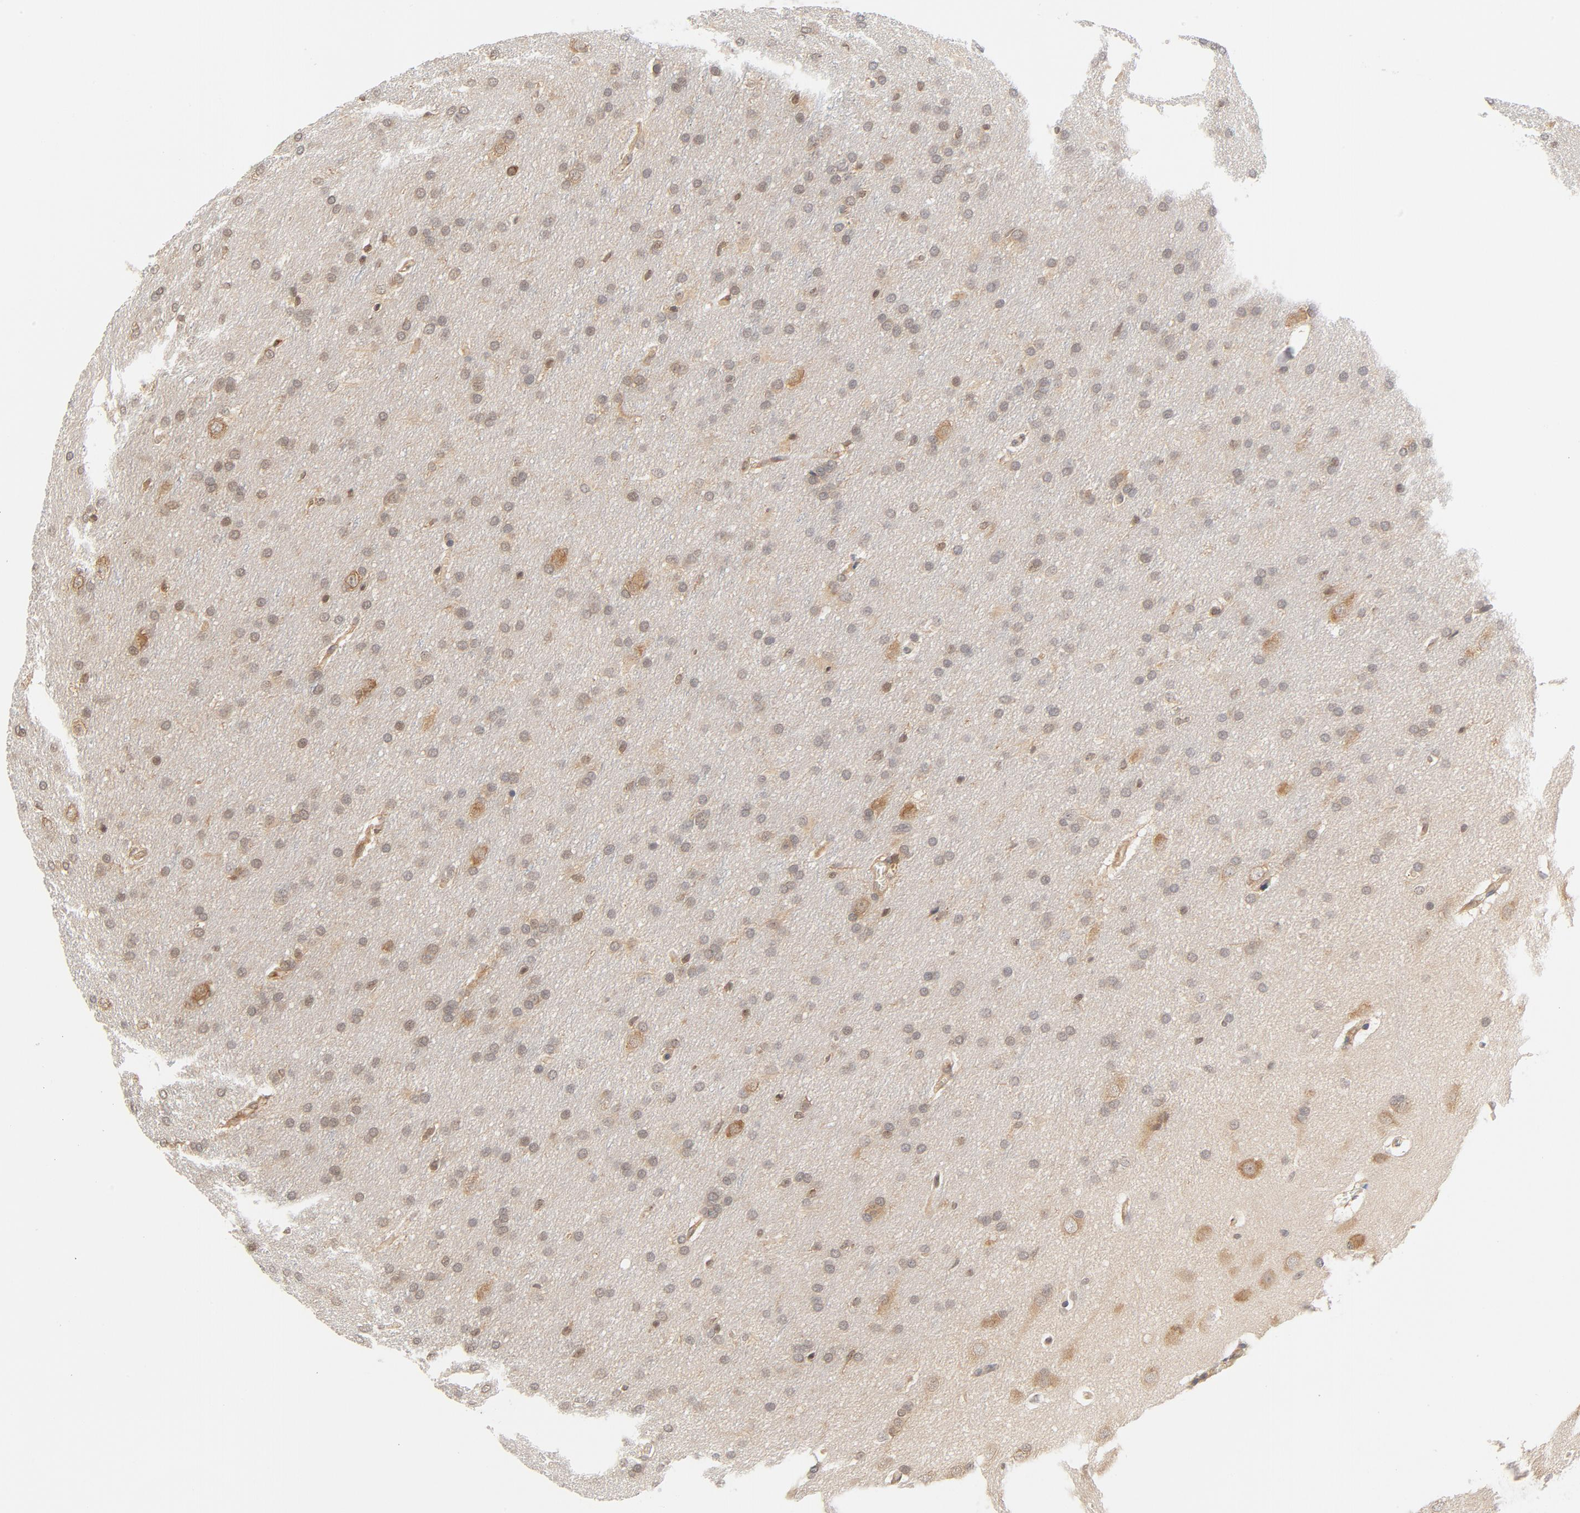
{"staining": {"intensity": "moderate", "quantity": ">75%", "location": "cytoplasmic/membranous"}, "tissue": "glioma", "cell_type": "Tumor cells", "image_type": "cancer", "snomed": [{"axis": "morphology", "description": "Glioma, malignant, Low grade"}, {"axis": "topography", "description": "Brain"}], "caption": "High-magnification brightfield microscopy of low-grade glioma (malignant) stained with DAB (brown) and counterstained with hematoxylin (blue). tumor cells exhibit moderate cytoplasmic/membranous positivity is seen in approximately>75% of cells.", "gene": "EIF4E", "patient": {"sex": "female", "age": 32}}